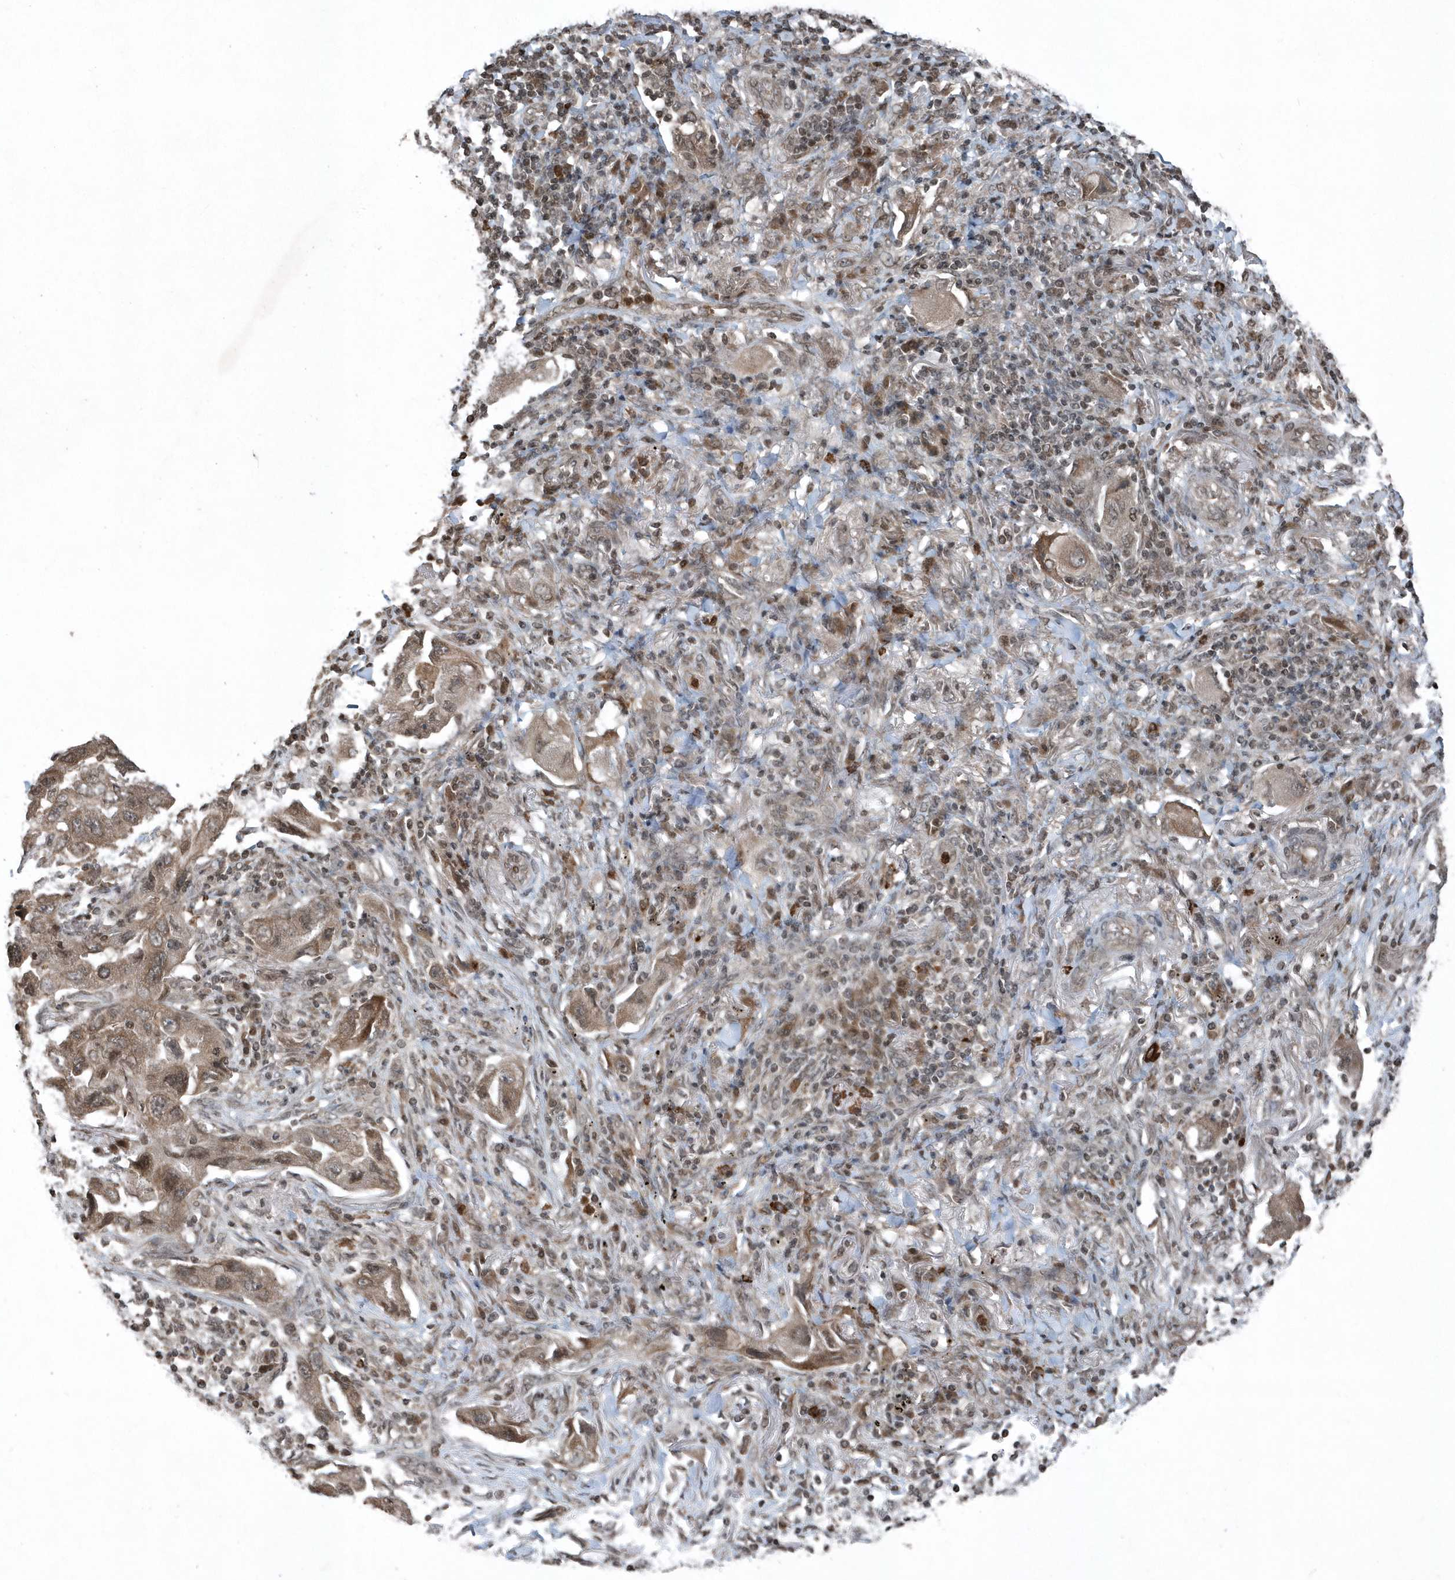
{"staining": {"intensity": "moderate", "quantity": ">75%", "location": "cytoplasmic/membranous"}, "tissue": "lung cancer", "cell_type": "Tumor cells", "image_type": "cancer", "snomed": [{"axis": "morphology", "description": "Adenocarcinoma, NOS"}, {"axis": "topography", "description": "Lung"}], "caption": "A micrograph of human lung cancer (adenocarcinoma) stained for a protein displays moderate cytoplasmic/membranous brown staining in tumor cells.", "gene": "EIF2B1", "patient": {"sex": "female", "age": 65}}